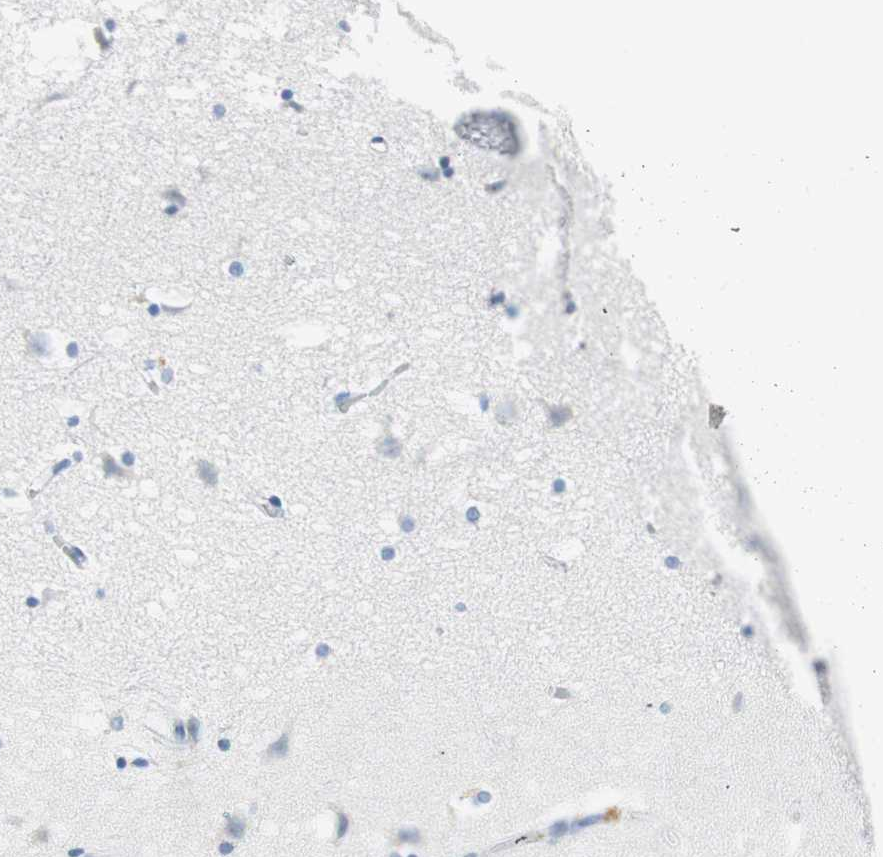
{"staining": {"intensity": "negative", "quantity": "none", "location": "none"}, "tissue": "caudate", "cell_type": "Glial cells", "image_type": "normal", "snomed": [{"axis": "morphology", "description": "Normal tissue, NOS"}, {"axis": "topography", "description": "Lateral ventricle wall"}], "caption": "Glial cells are negative for brown protein staining in unremarkable caudate.", "gene": "EZH2", "patient": {"sex": "male", "age": 45}}